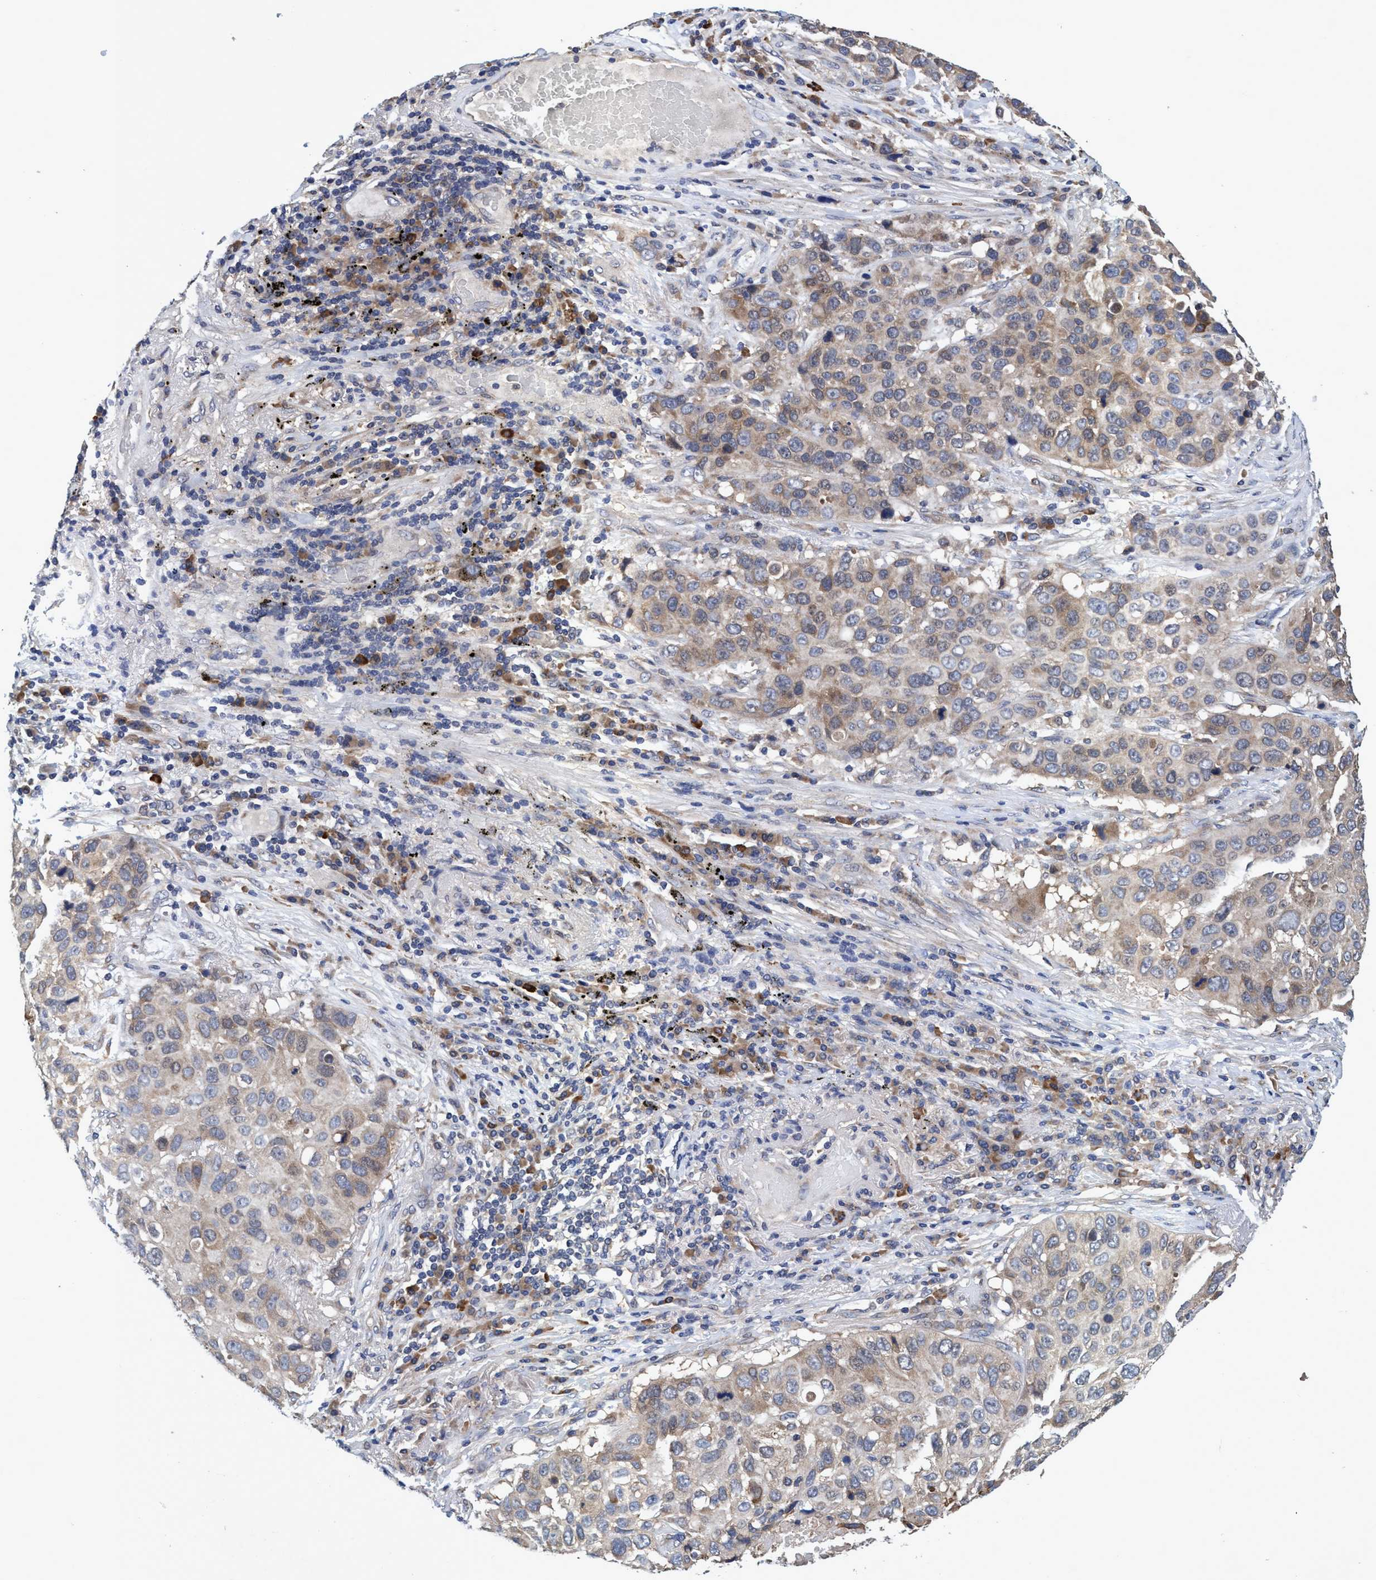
{"staining": {"intensity": "weak", "quantity": "25%-75%", "location": "cytoplasmic/membranous"}, "tissue": "lung cancer", "cell_type": "Tumor cells", "image_type": "cancer", "snomed": [{"axis": "morphology", "description": "Squamous cell carcinoma, NOS"}, {"axis": "topography", "description": "Lung"}], "caption": "High-power microscopy captured an immunohistochemistry (IHC) photomicrograph of squamous cell carcinoma (lung), revealing weak cytoplasmic/membranous positivity in about 25%-75% of tumor cells.", "gene": "CALCOCO2", "patient": {"sex": "male", "age": 57}}